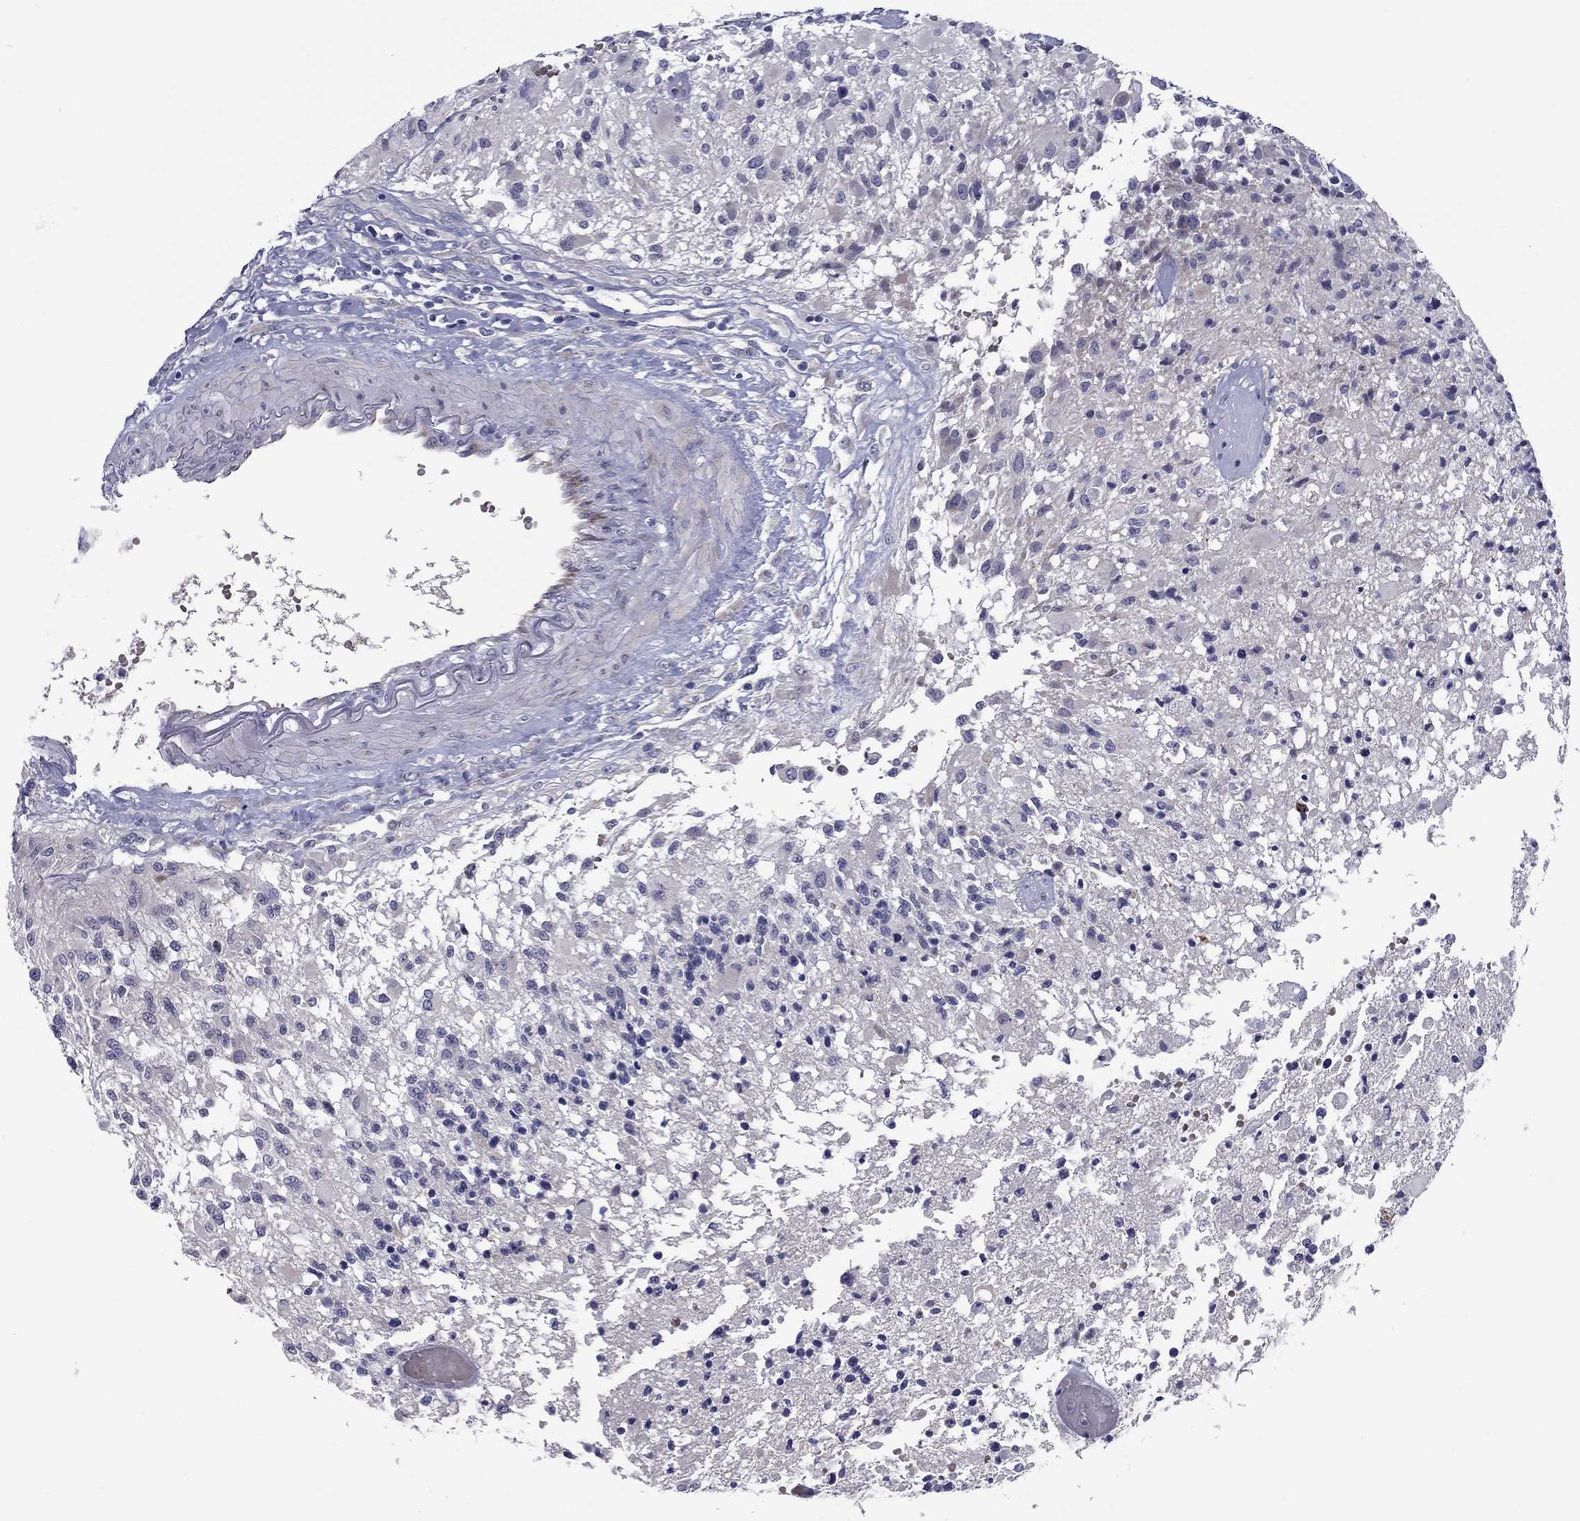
{"staining": {"intensity": "negative", "quantity": "none", "location": "none"}, "tissue": "glioma", "cell_type": "Tumor cells", "image_type": "cancer", "snomed": [{"axis": "morphology", "description": "Glioma, malignant, High grade"}, {"axis": "topography", "description": "Brain"}], "caption": "There is no significant staining in tumor cells of high-grade glioma (malignant).", "gene": "UNC119B", "patient": {"sex": "female", "age": 63}}